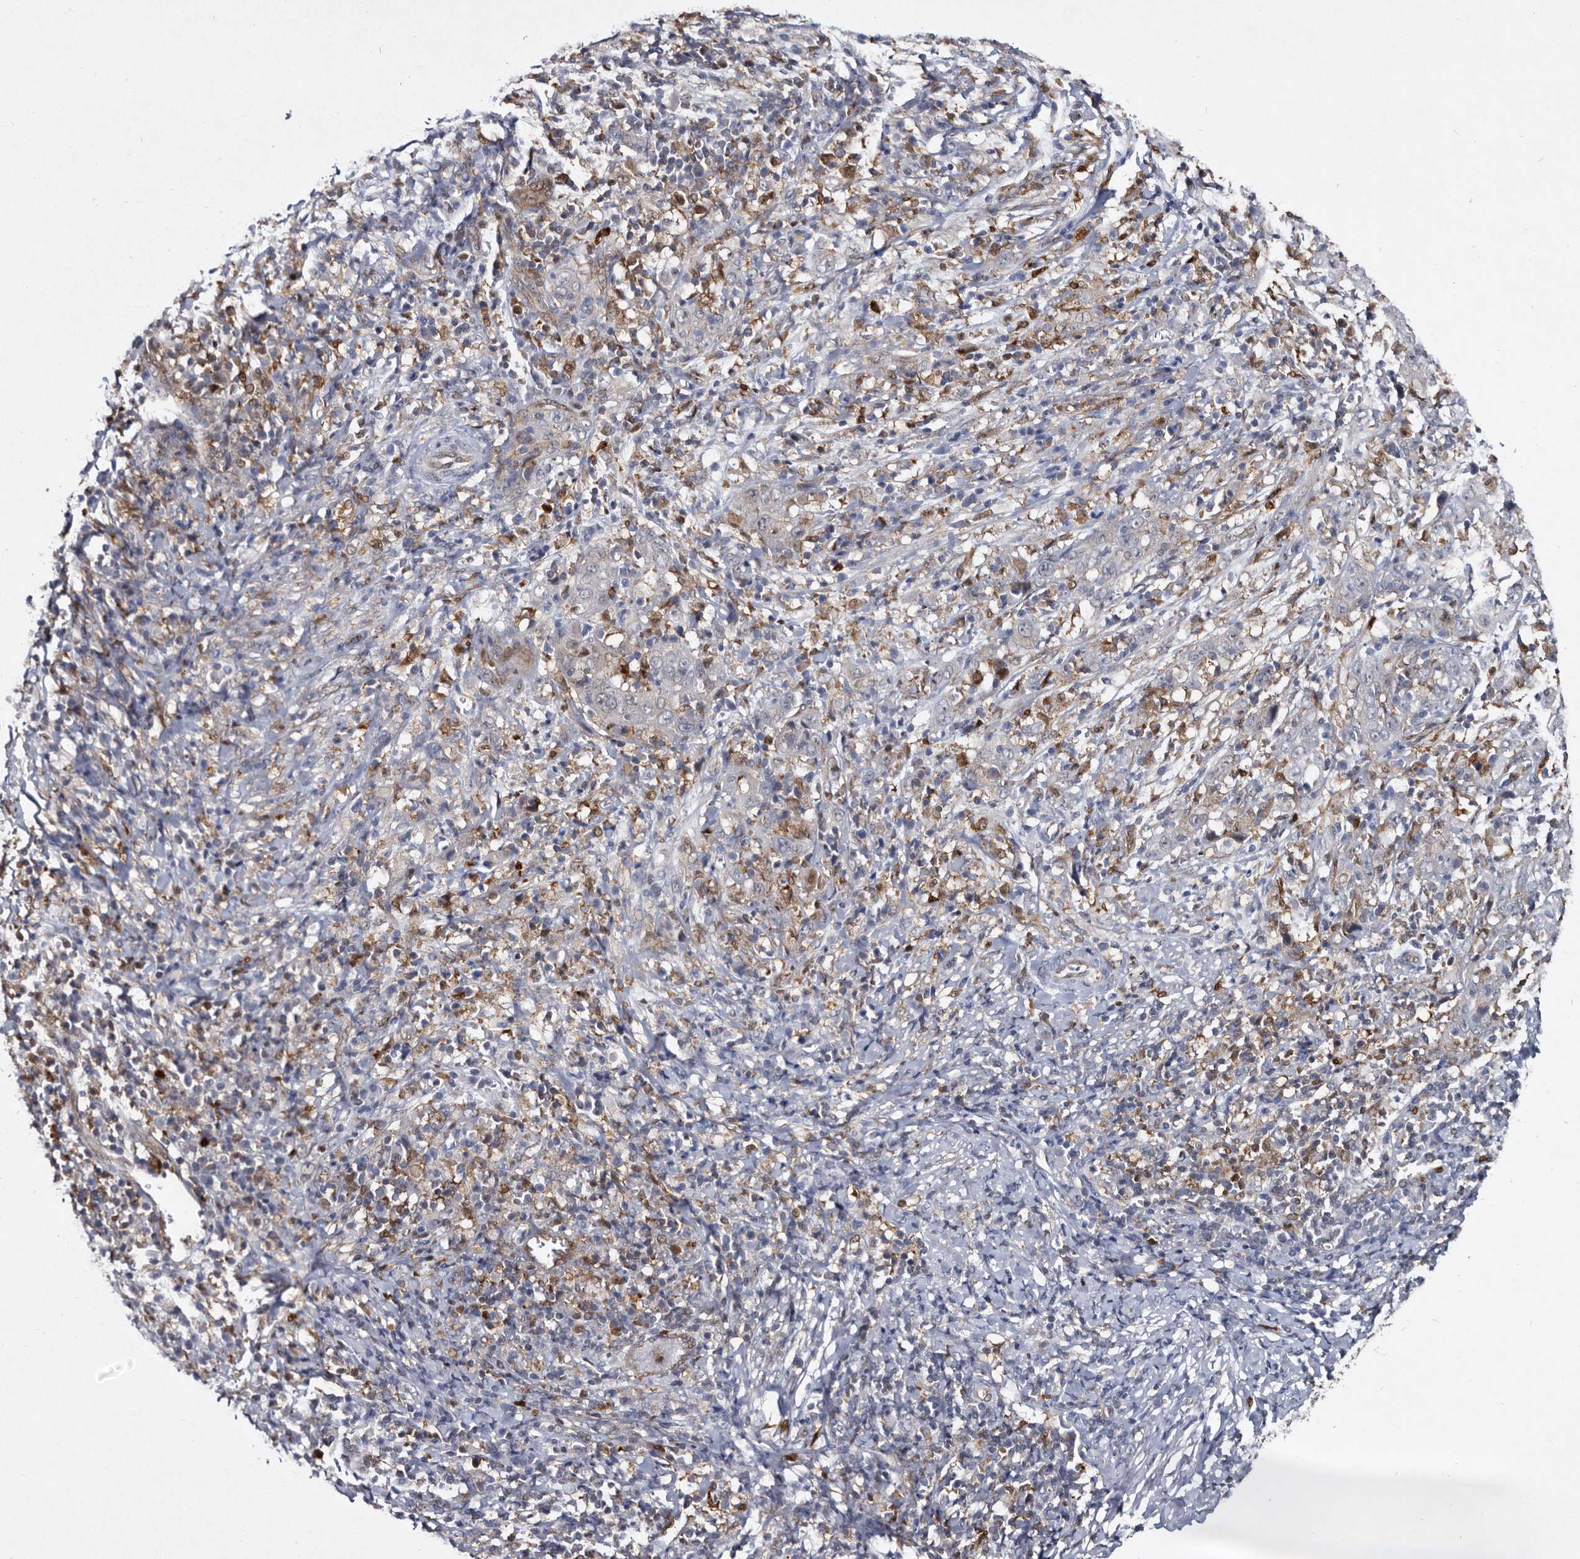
{"staining": {"intensity": "negative", "quantity": "none", "location": "none"}, "tissue": "cervical cancer", "cell_type": "Tumor cells", "image_type": "cancer", "snomed": [{"axis": "morphology", "description": "Squamous cell carcinoma, NOS"}, {"axis": "topography", "description": "Cervix"}], "caption": "An IHC micrograph of cervical cancer is shown. There is no staining in tumor cells of cervical cancer.", "gene": "SERPINB8", "patient": {"sex": "female", "age": 46}}